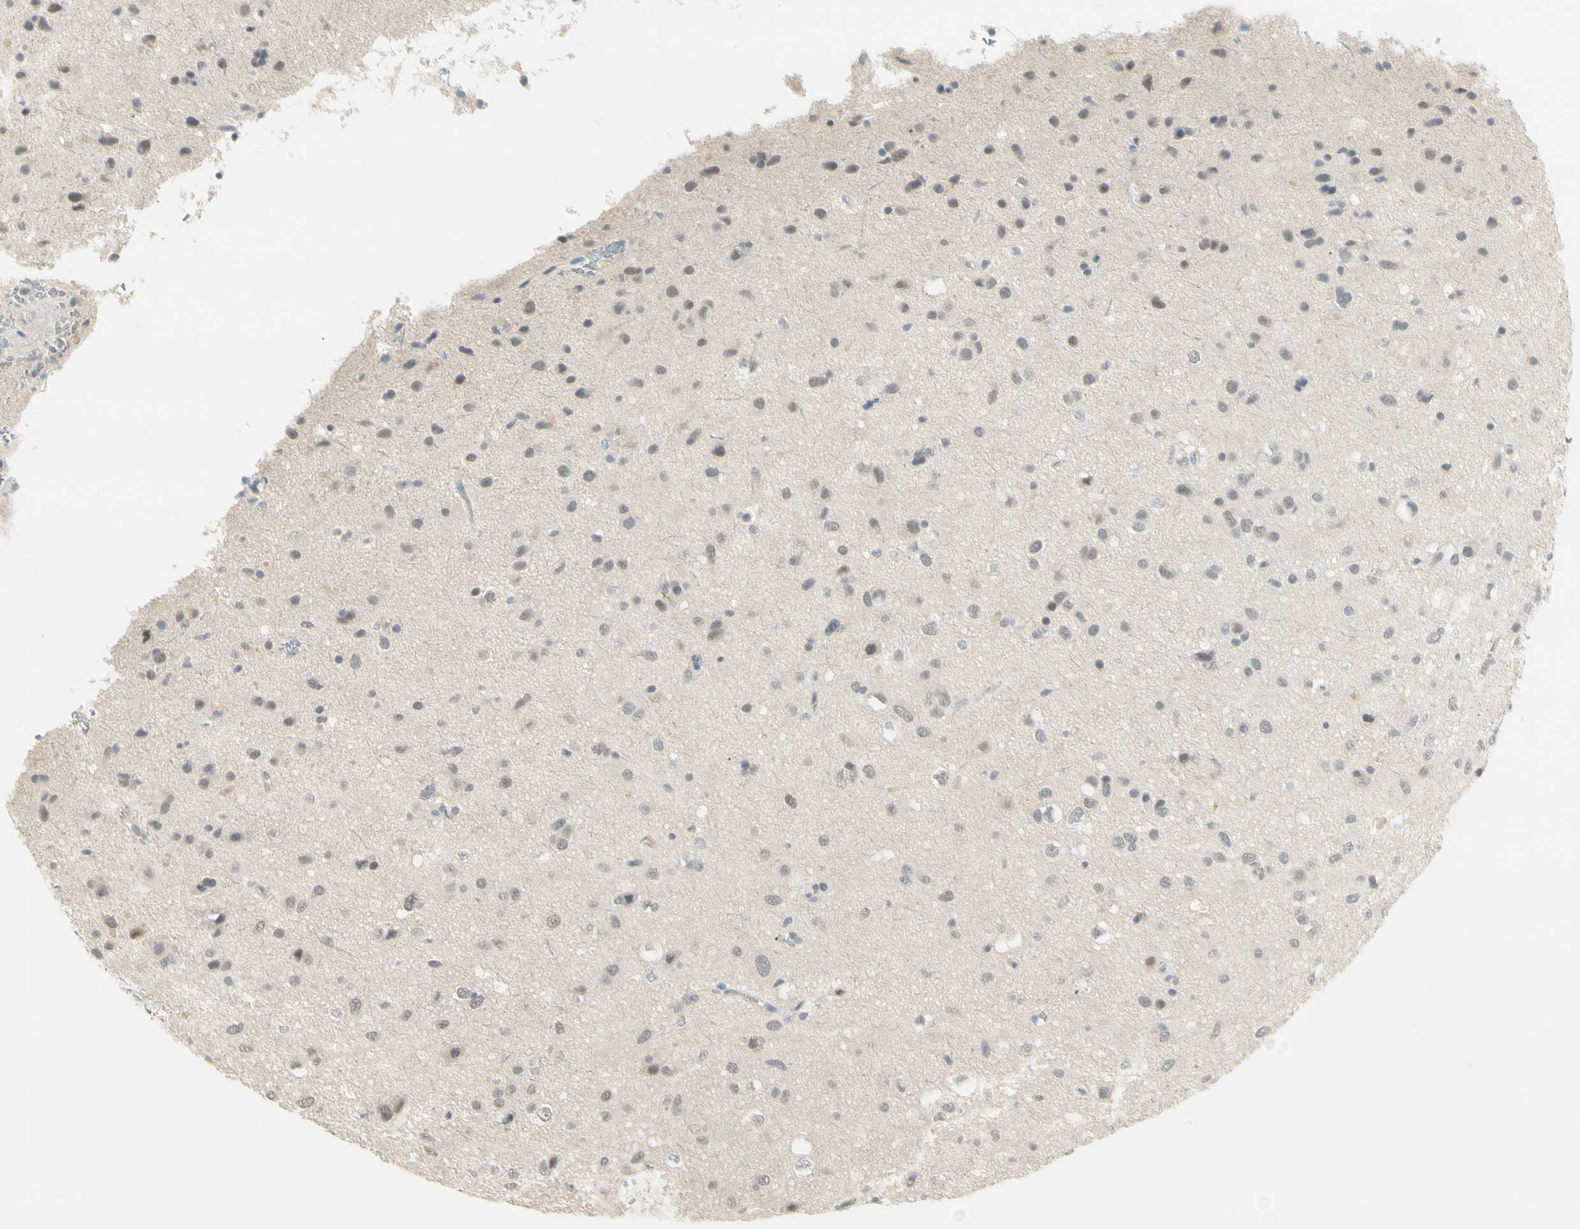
{"staining": {"intensity": "weak", "quantity": "<25%", "location": "cytoplasmic/membranous,nuclear"}, "tissue": "glioma", "cell_type": "Tumor cells", "image_type": "cancer", "snomed": [{"axis": "morphology", "description": "Glioma, malignant, Low grade"}, {"axis": "topography", "description": "Brain"}], "caption": "An immunohistochemistry histopathology image of malignant glioma (low-grade) is shown. There is no staining in tumor cells of malignant glioma (low-grade). The staining was performed using DAB (3,3'-diaminobenzidine) to visualize the protein expression in brown, while the nuclei were stained in blue with hematoxylin (Magnification: 20x).", "gene": "ASPN", "patient": {"sex": "male", "age": 77}}